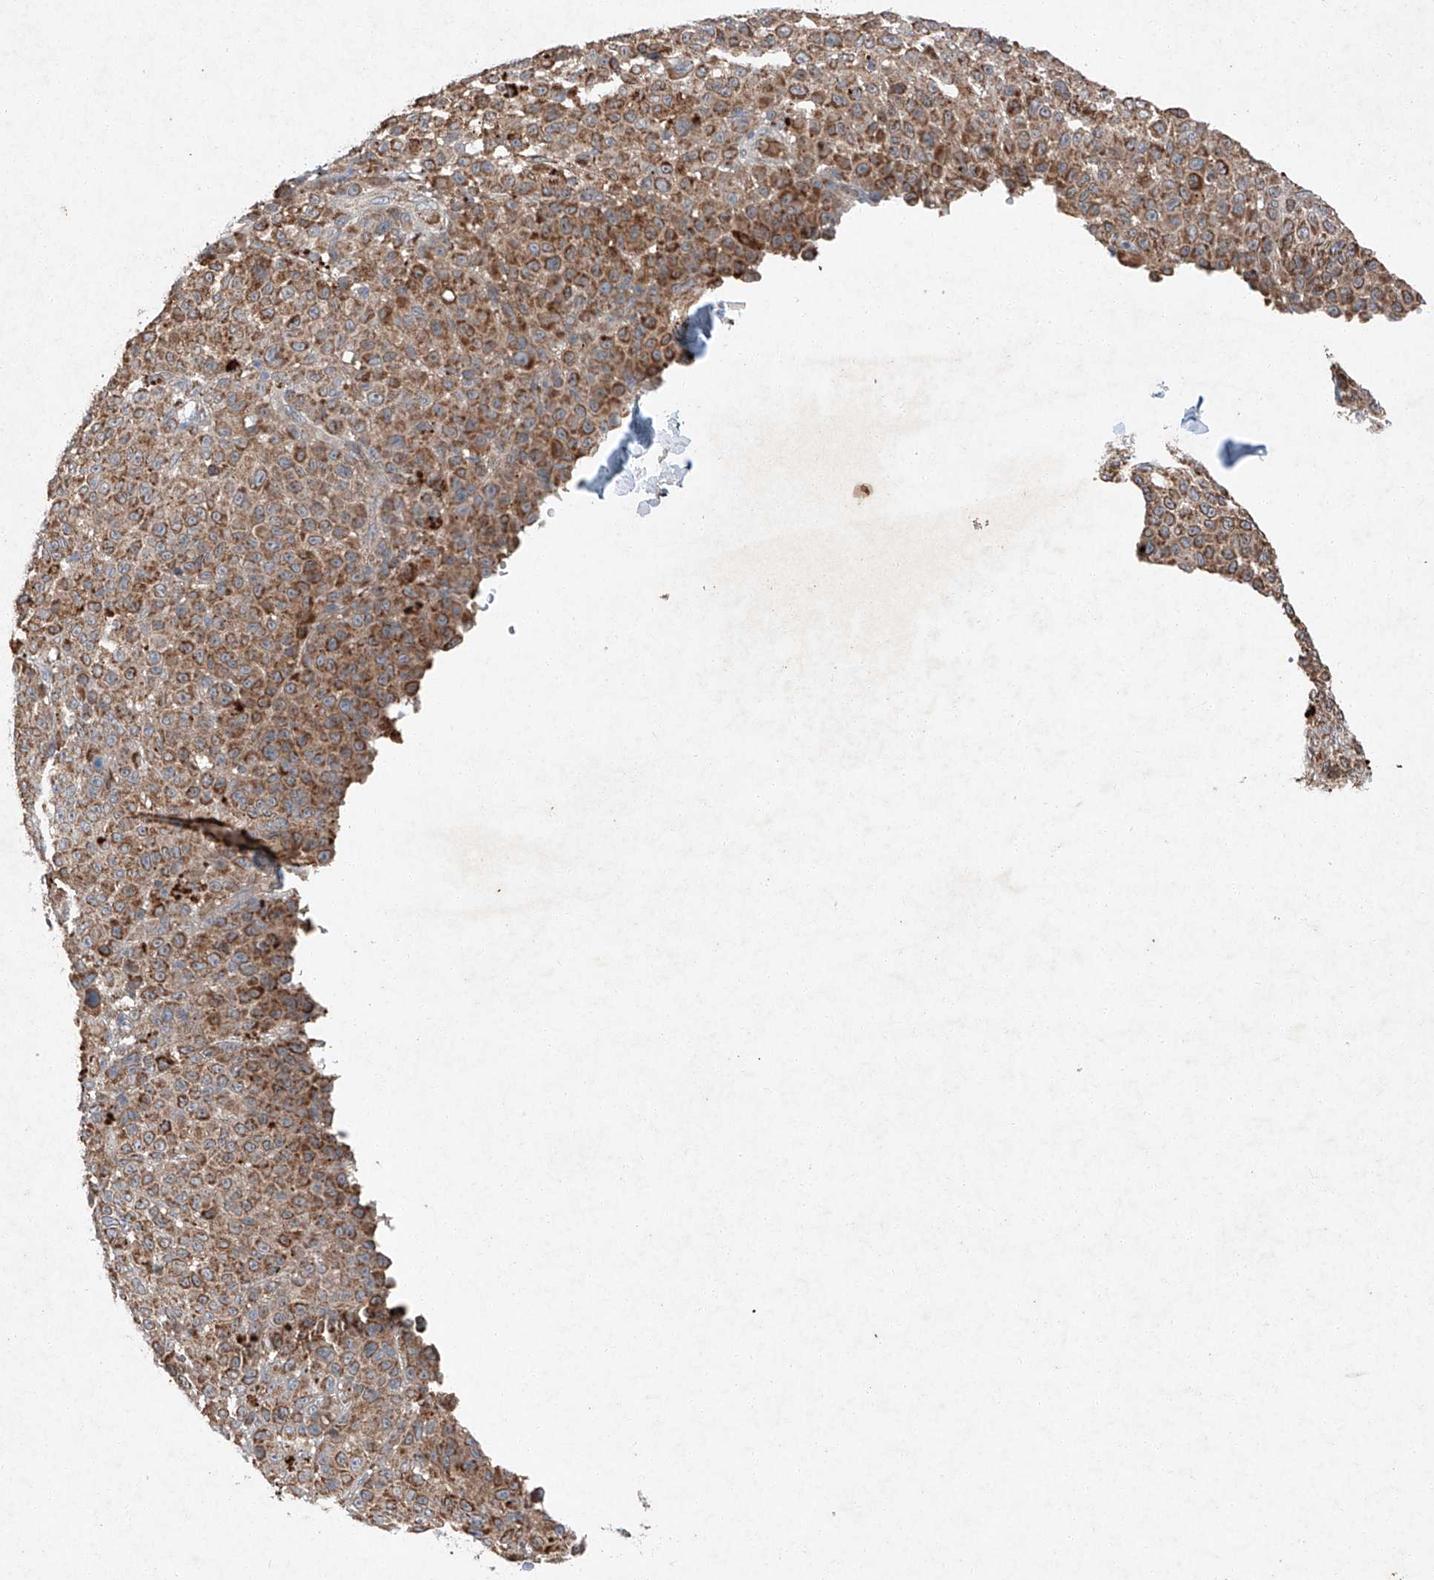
{"staining": {"intensity": "moderate", "quantity": ">75%", "location": "cytoplasmic/membranous"}, "tissue": "melanoma", "cell_type": "Tumor cells", "image_type": "cancer", "snomed": [{"axis": "morphology", "description": "Malignant melanoma, NOS"}, {"axis": "topography", "description": "Skin"}], "caption": "An immunohistochemistry histopathology image of tumor tissue is shown. Protein staining in brown labels moderate cytoplasmic/membranous positivity in malignant melanoma within tumor cells. Using DAB (brown) and hematoxylin (blue) stains, captured at high magnification using brightfield microscopy.", "gene": "RUSC1", "patient": {"sex": "female", "age": 94}}